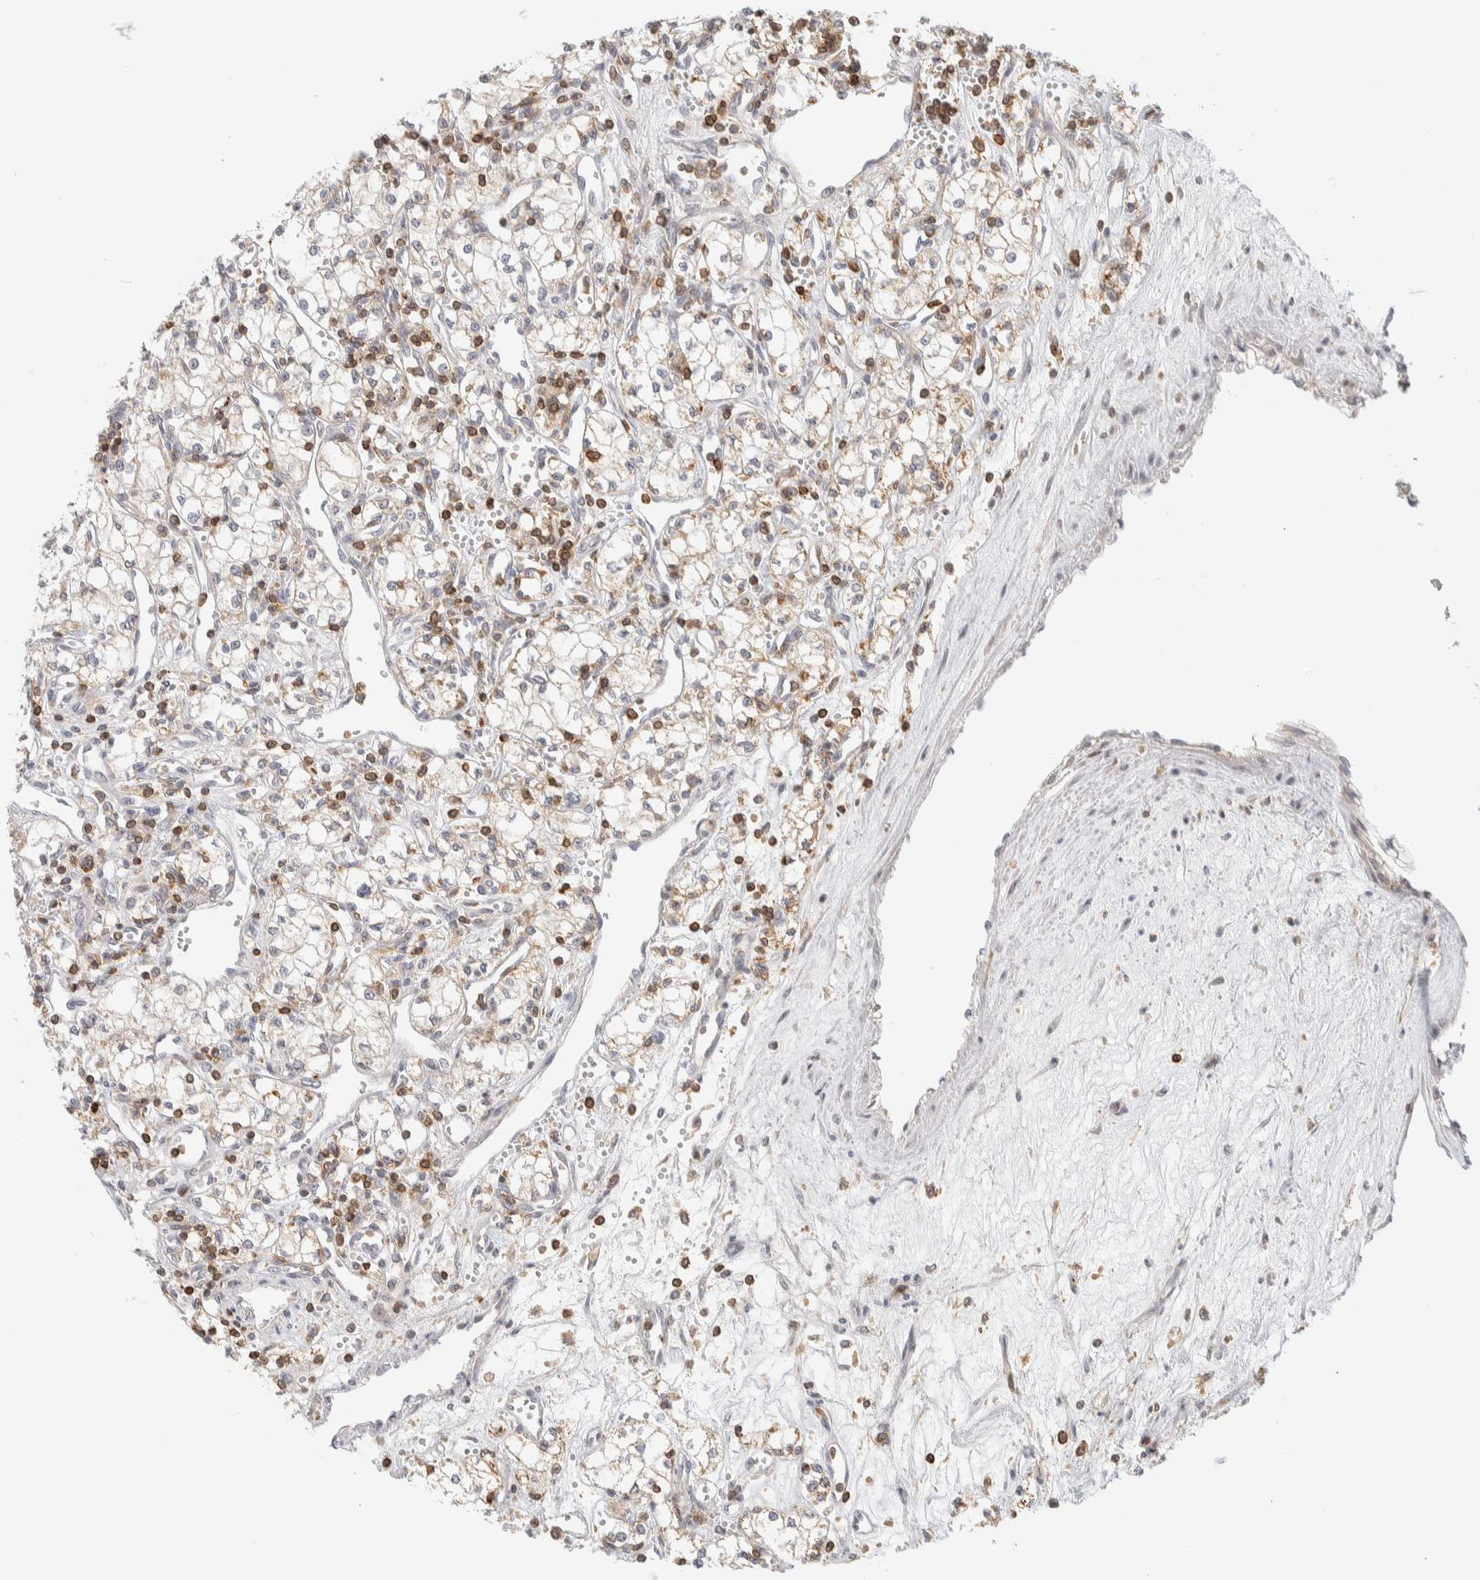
{"staining": {"intensity": "weak", "quantity": "<25%", "location": "cytoplasmic/membranous"}, "tissue": "renal cancer", "cell_type": "Tumor cells", "image_type": "cancer", "snomed": [{"axis": "morphology", "description": "Adenocarcinoma, NOS"}, {"axis": "topography", "description": "Kidney"}], "caption": "Immunohistochemical staining of human renal adenocarcinoma demonstrates no significant expression in tumor cells.", "gene": "RUNDC1", "patient": {"sex": "male", "age": 59}}